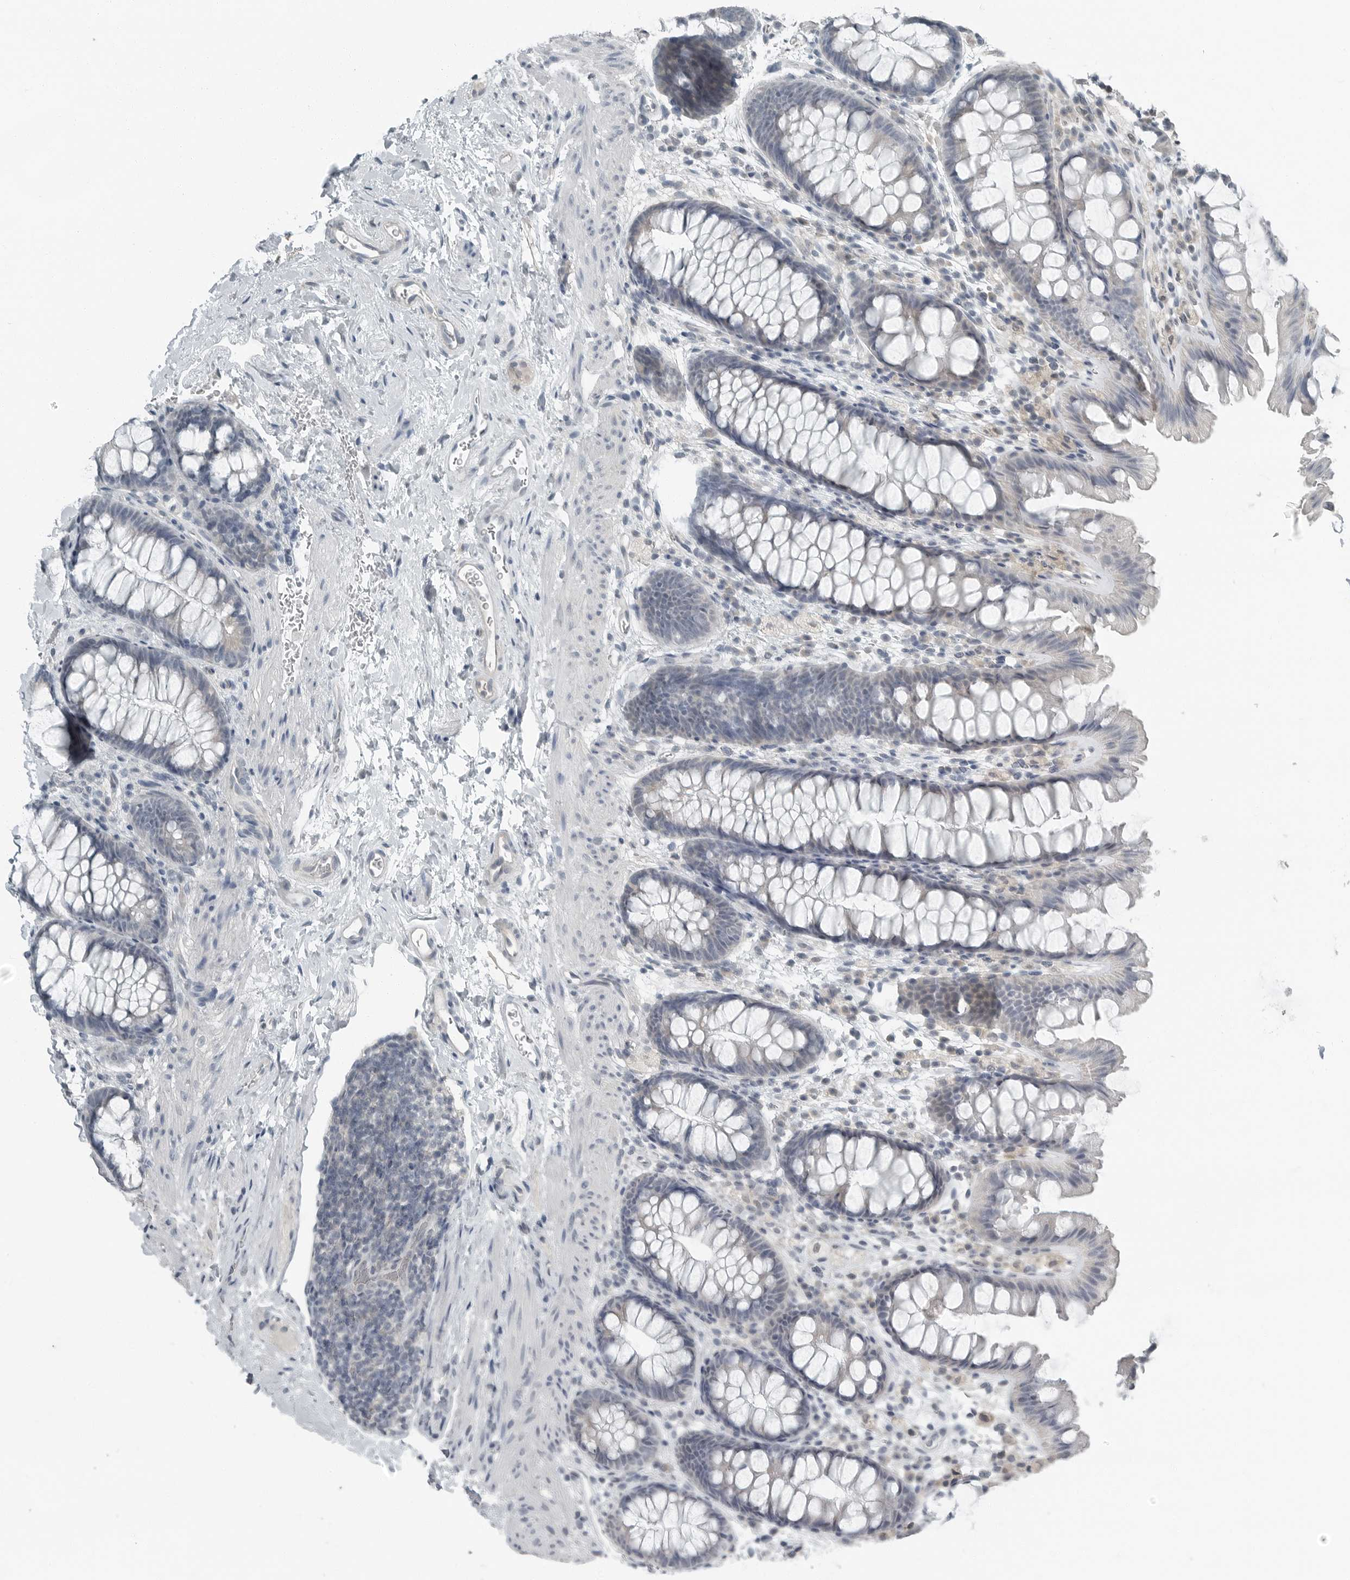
{"staining": {"intensity": "negative", "quantity": "none", "location": "none"}, "tissue": "colon", "cell_type": "Endothelial cells", "image_type": "normal", "snomed": [{"axis": "morphology", "description": "Normal tissue, NOS"}, {"axis": "topography", "description": "Colon"}], "caption": "An IHC histopathology image of unremarkable colon is shown. There is no staining in endothelial cells of colon. (DAB immunohistochemistry (IHC) with hematoxylin counter stain).", "gene": "ENSG00000286112", "patient": {"sex": "female", "age": 62}}